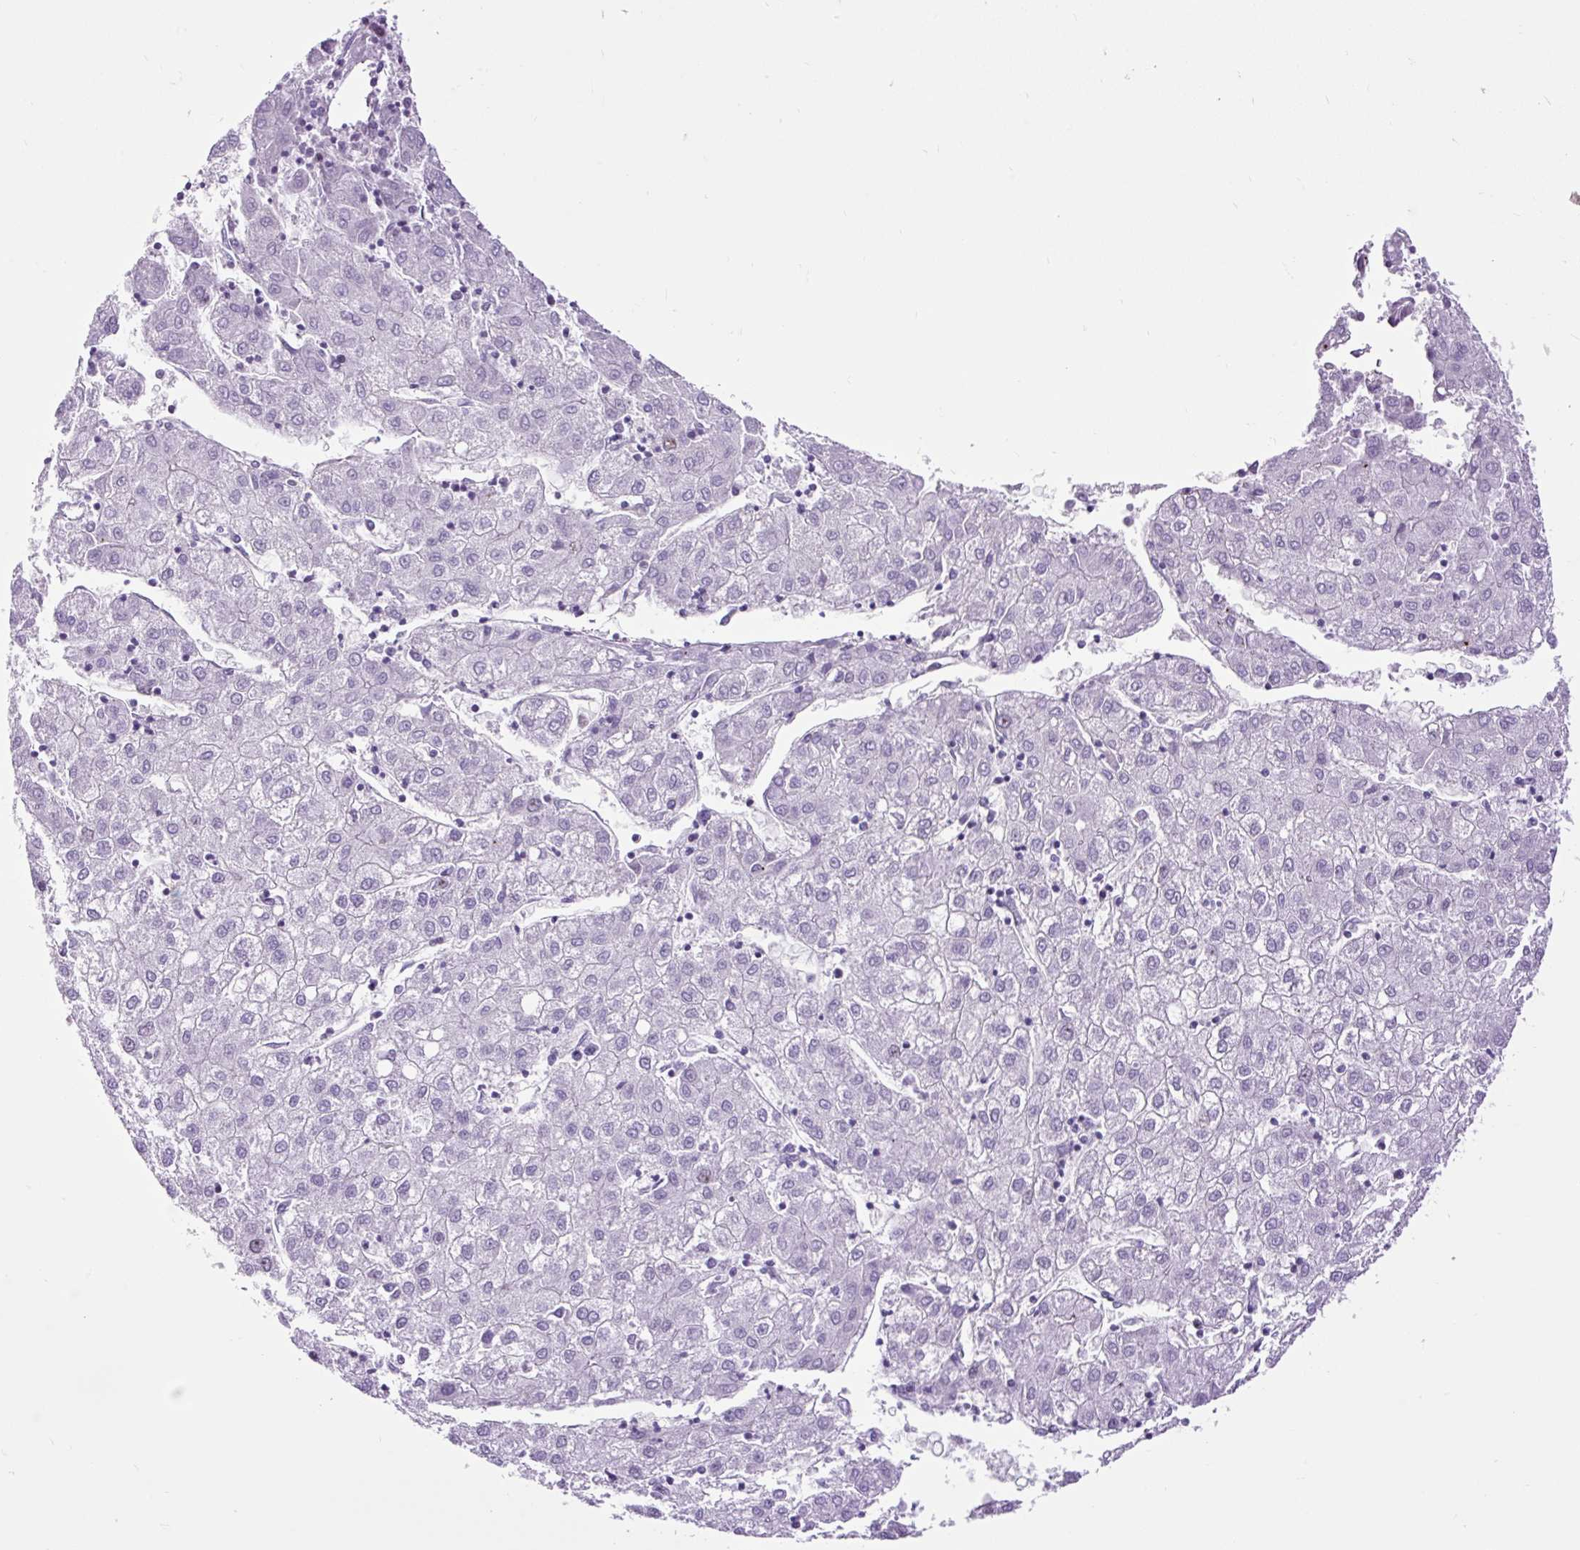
{"staining": {"intensity": "negative", "quantity": "none", "location": "none"}, "tissue": "liver cancer", "cell_type": "Tumor cells", "image_type": "cancer", "snomed": [{"axis": "morphology", "description": "Carcinoma, Hepatocellular, NOS"}, {"axis": "topography", "description": "Liver"}], "caption": "DAB immunohistochemical staining of human hepatocellular carcinoma (liver) exhibits no significant expression in tumor cells.", "gene": "RACGAP1", "patient": {"sex": "male", "age": 72}}